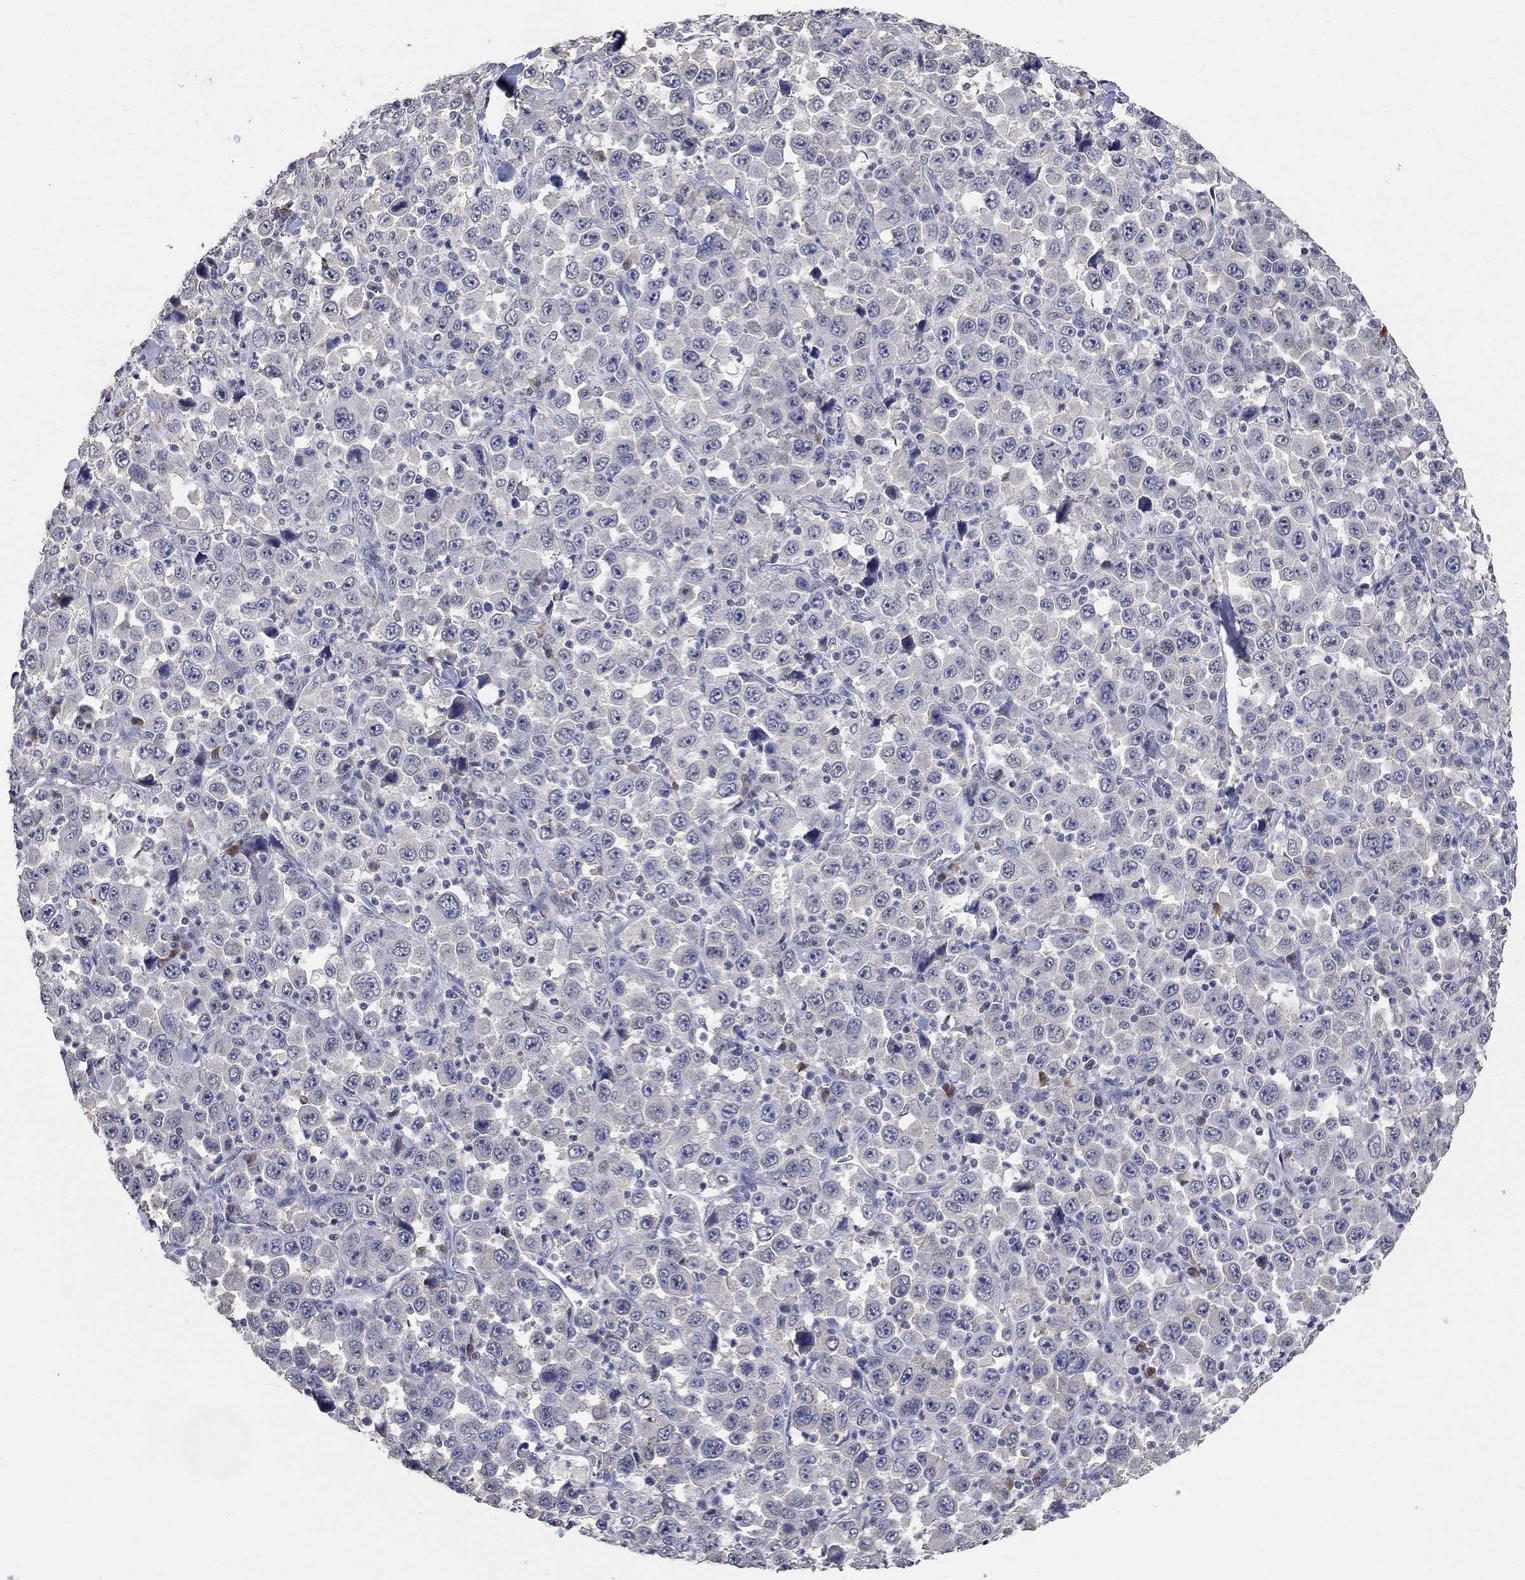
{"staining": {"intensity": "negative", "quantity": "none", "location": "none"}, "tissue": "stomach cancer", "cell_type": "Tumor cells", "image_type": "cancer", "snomed": [{"axis": "morphology", "description": "Normal tissue, NOS"}, {"axis": "morphology", "description": "Adenocarcinoma, NOS"}, {"axis": "topography", "description": "Stomach, upper"}, {"axis": "topography", "description": "Stomach"}], "caption": "Protein analysis of stomach cancer (adenocarcinoma) shows no significant staining in tumor cells.", "gene": "ZBTB18", "patient": {"sex": "male", "age": 59}}